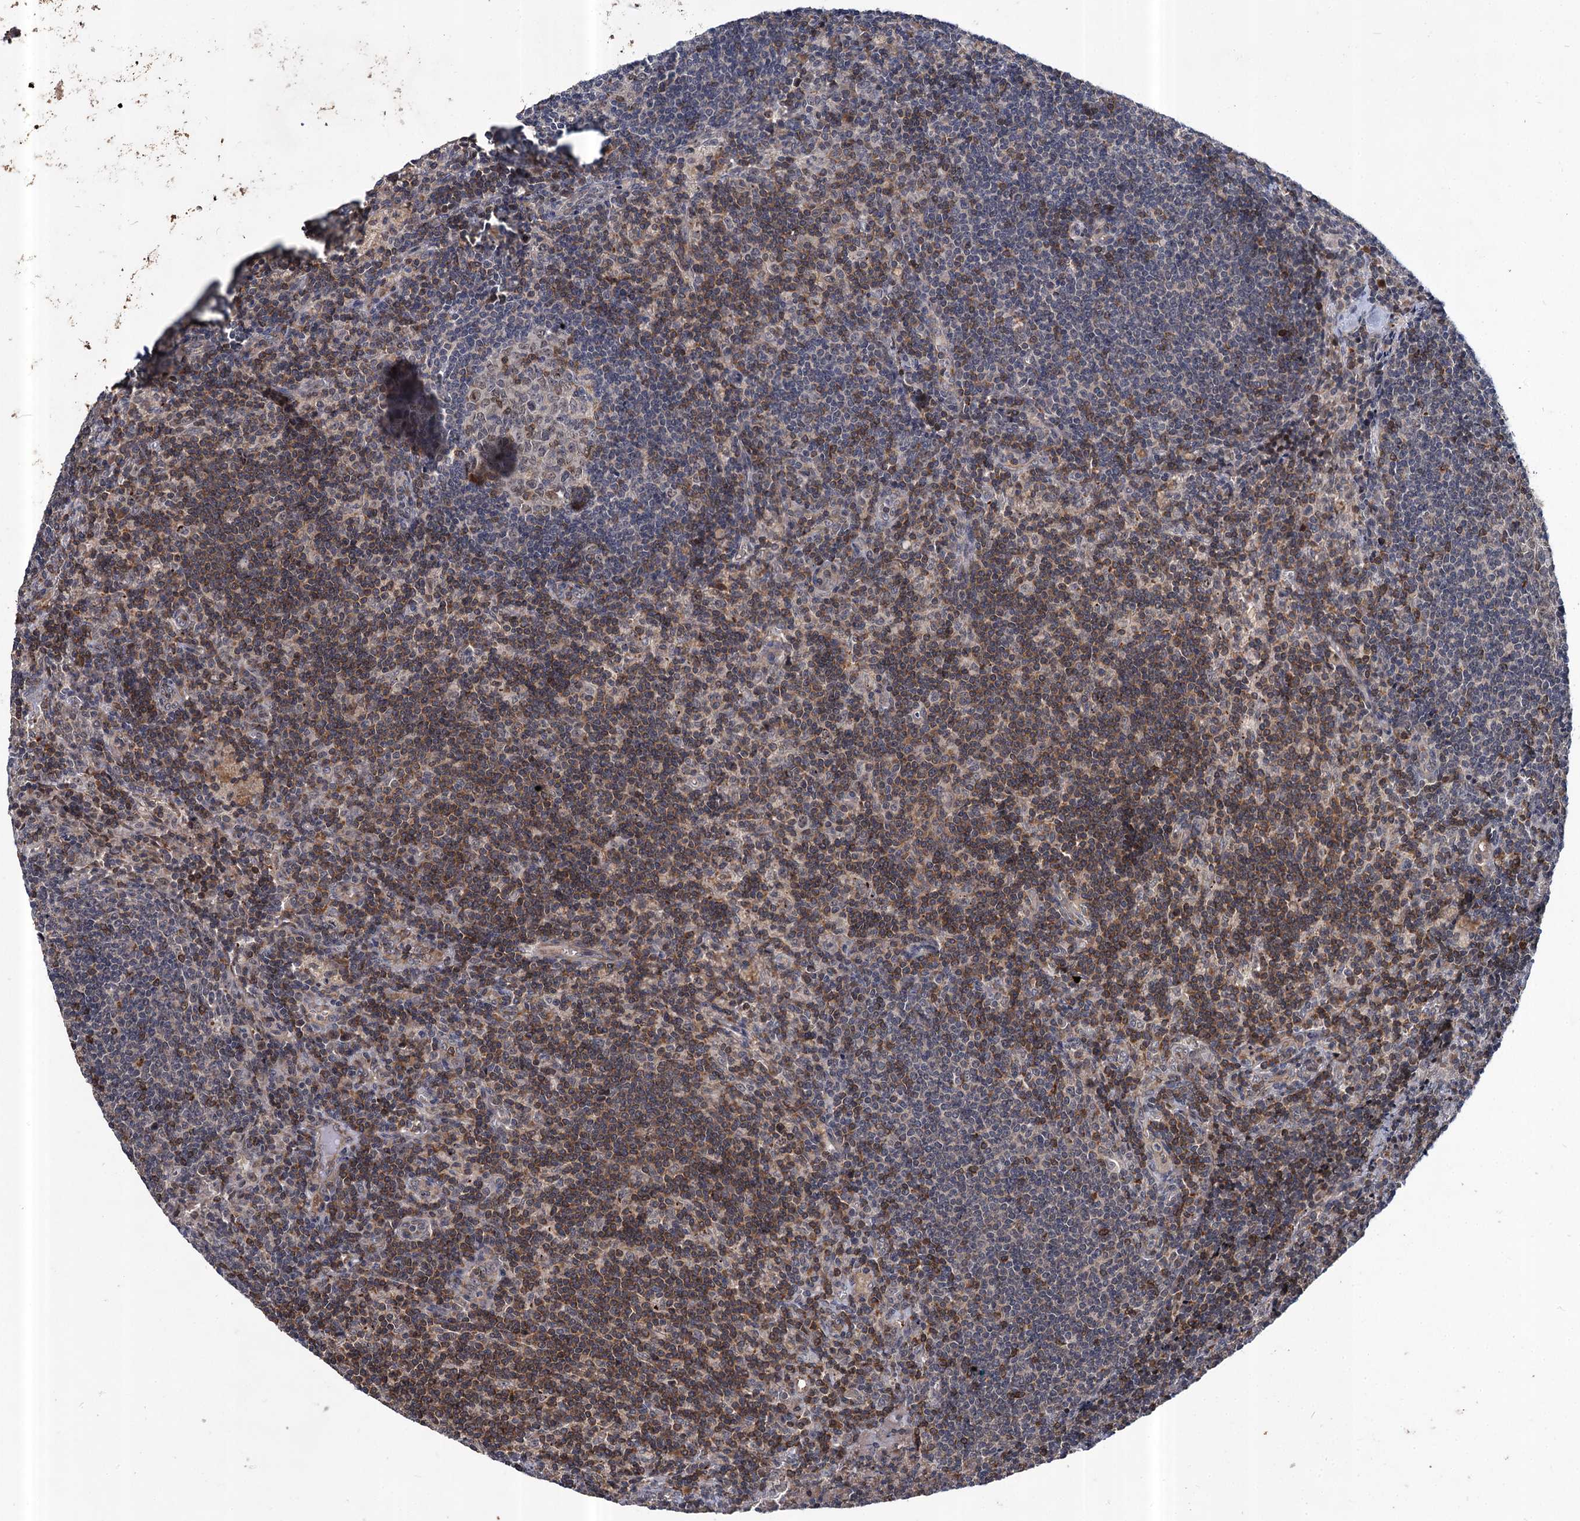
{"staining": {"intensity": "moderate", "quantity": "<25%", "location": "cytoplasmic/membranous"}, "tissue": "lymph node", "cell_type": "Germinal center cells", "image_type": "normal", "snomed": [{"axis": "morphology", "description": "Normal tissue, NOS"}, {"axis": "topography", "description": "Lymph node"}], "caption": "Germinal center cells exhibit low levels of moderate cytoplasmic/membranous staining in about <25% of cells in normal lymph node.", "gene": "ABLIM1", "patient": {"sex": "male", "age": 69}}